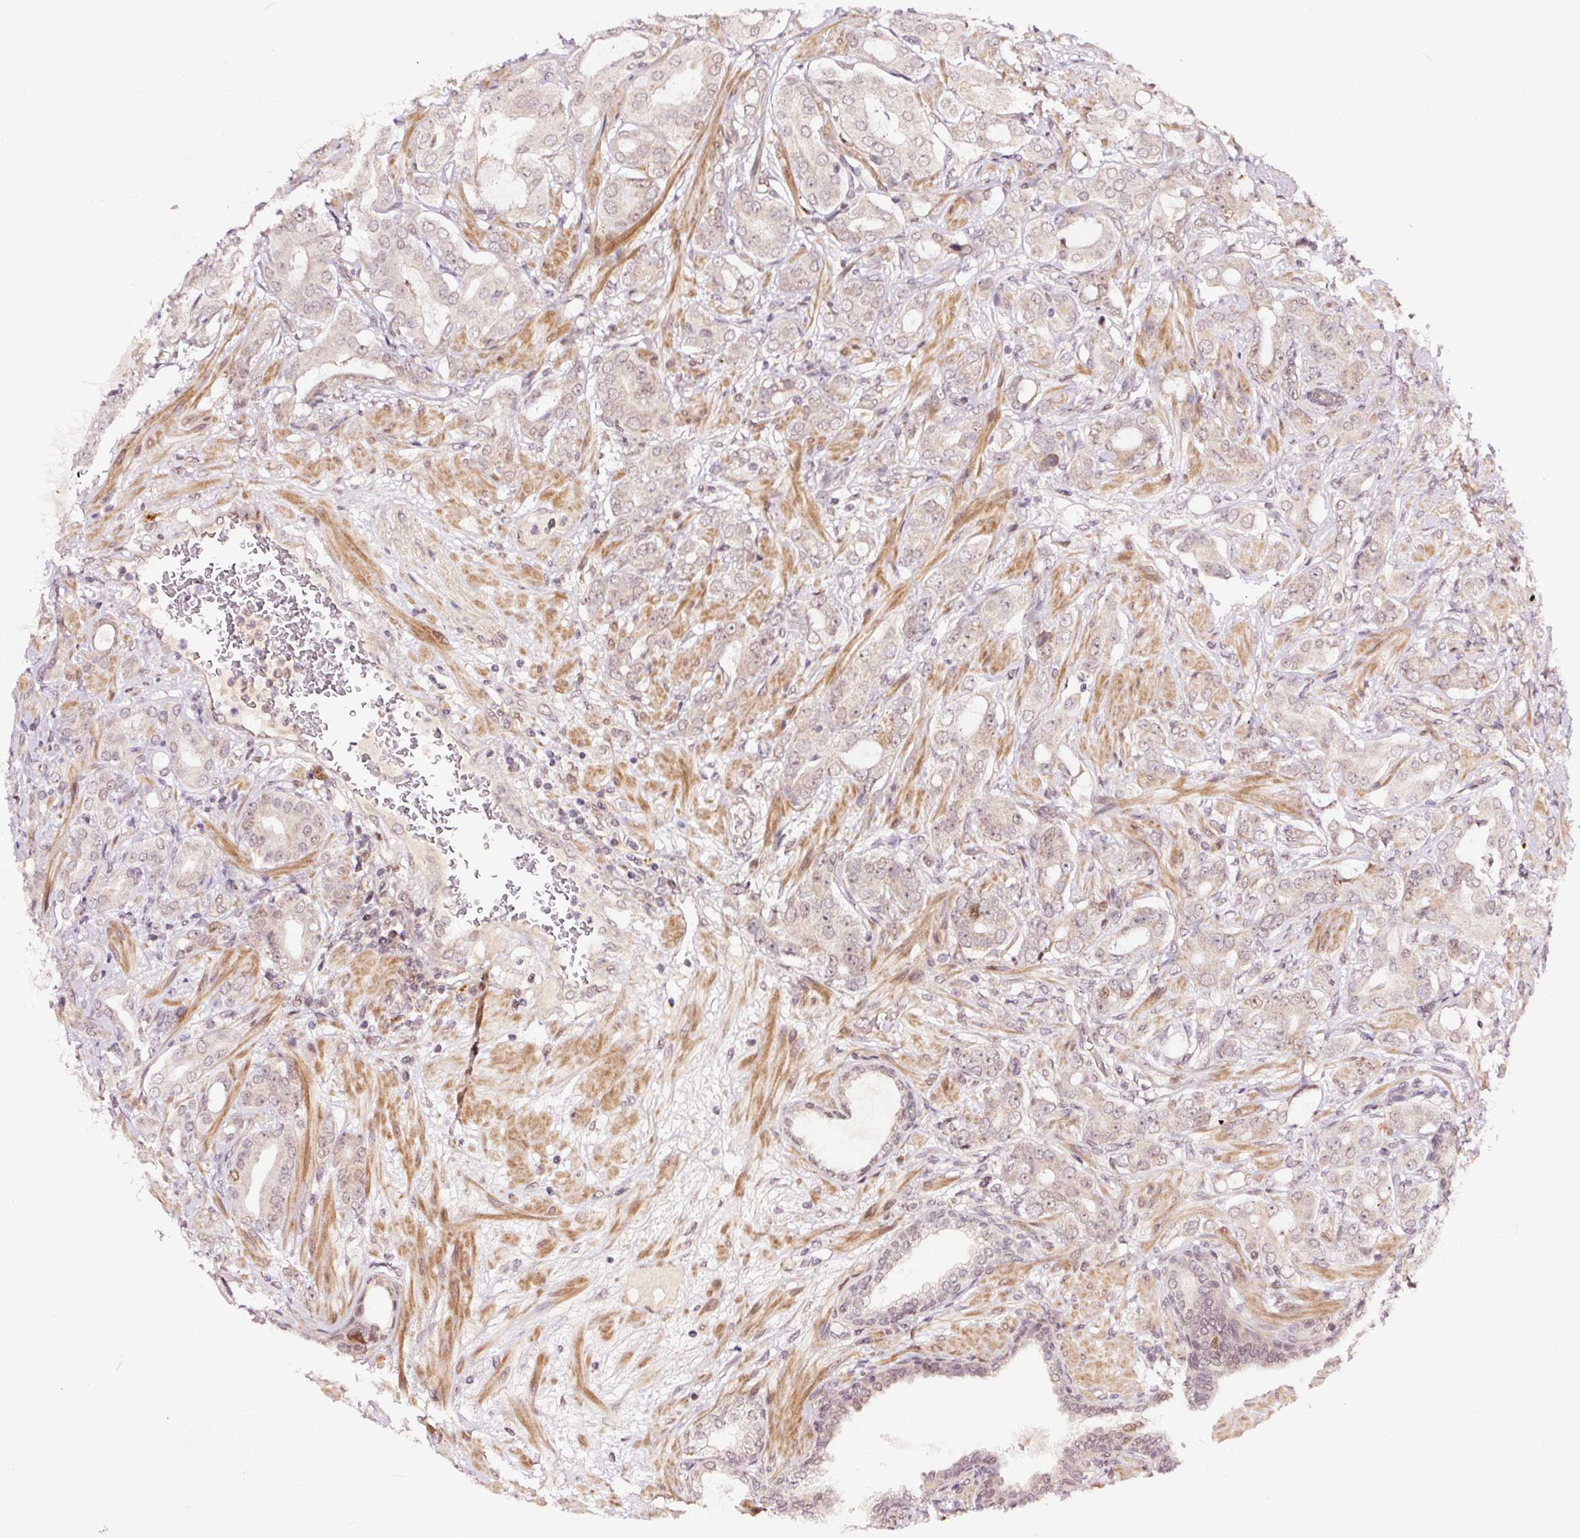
{"staining": {"intensity": "weak", "quantity": "25%-75%", "location": "nuclear"}, "tissue": "prostate cancer", "cell_type": "Tumor cells", "image_type": "cancer", "snomed": [{"axis": "morphology", "description": "Adenocarcinoma, Low grade"}, {"axis": "topography", "description": "Prostate"}], "caption": "Protein expression analysis of prostate cancer exhibits weak nuclear expression in about 25%-75% of tumor cells.", "gene": "RFC4", "patient": {"sex": "male", "age": 57}}